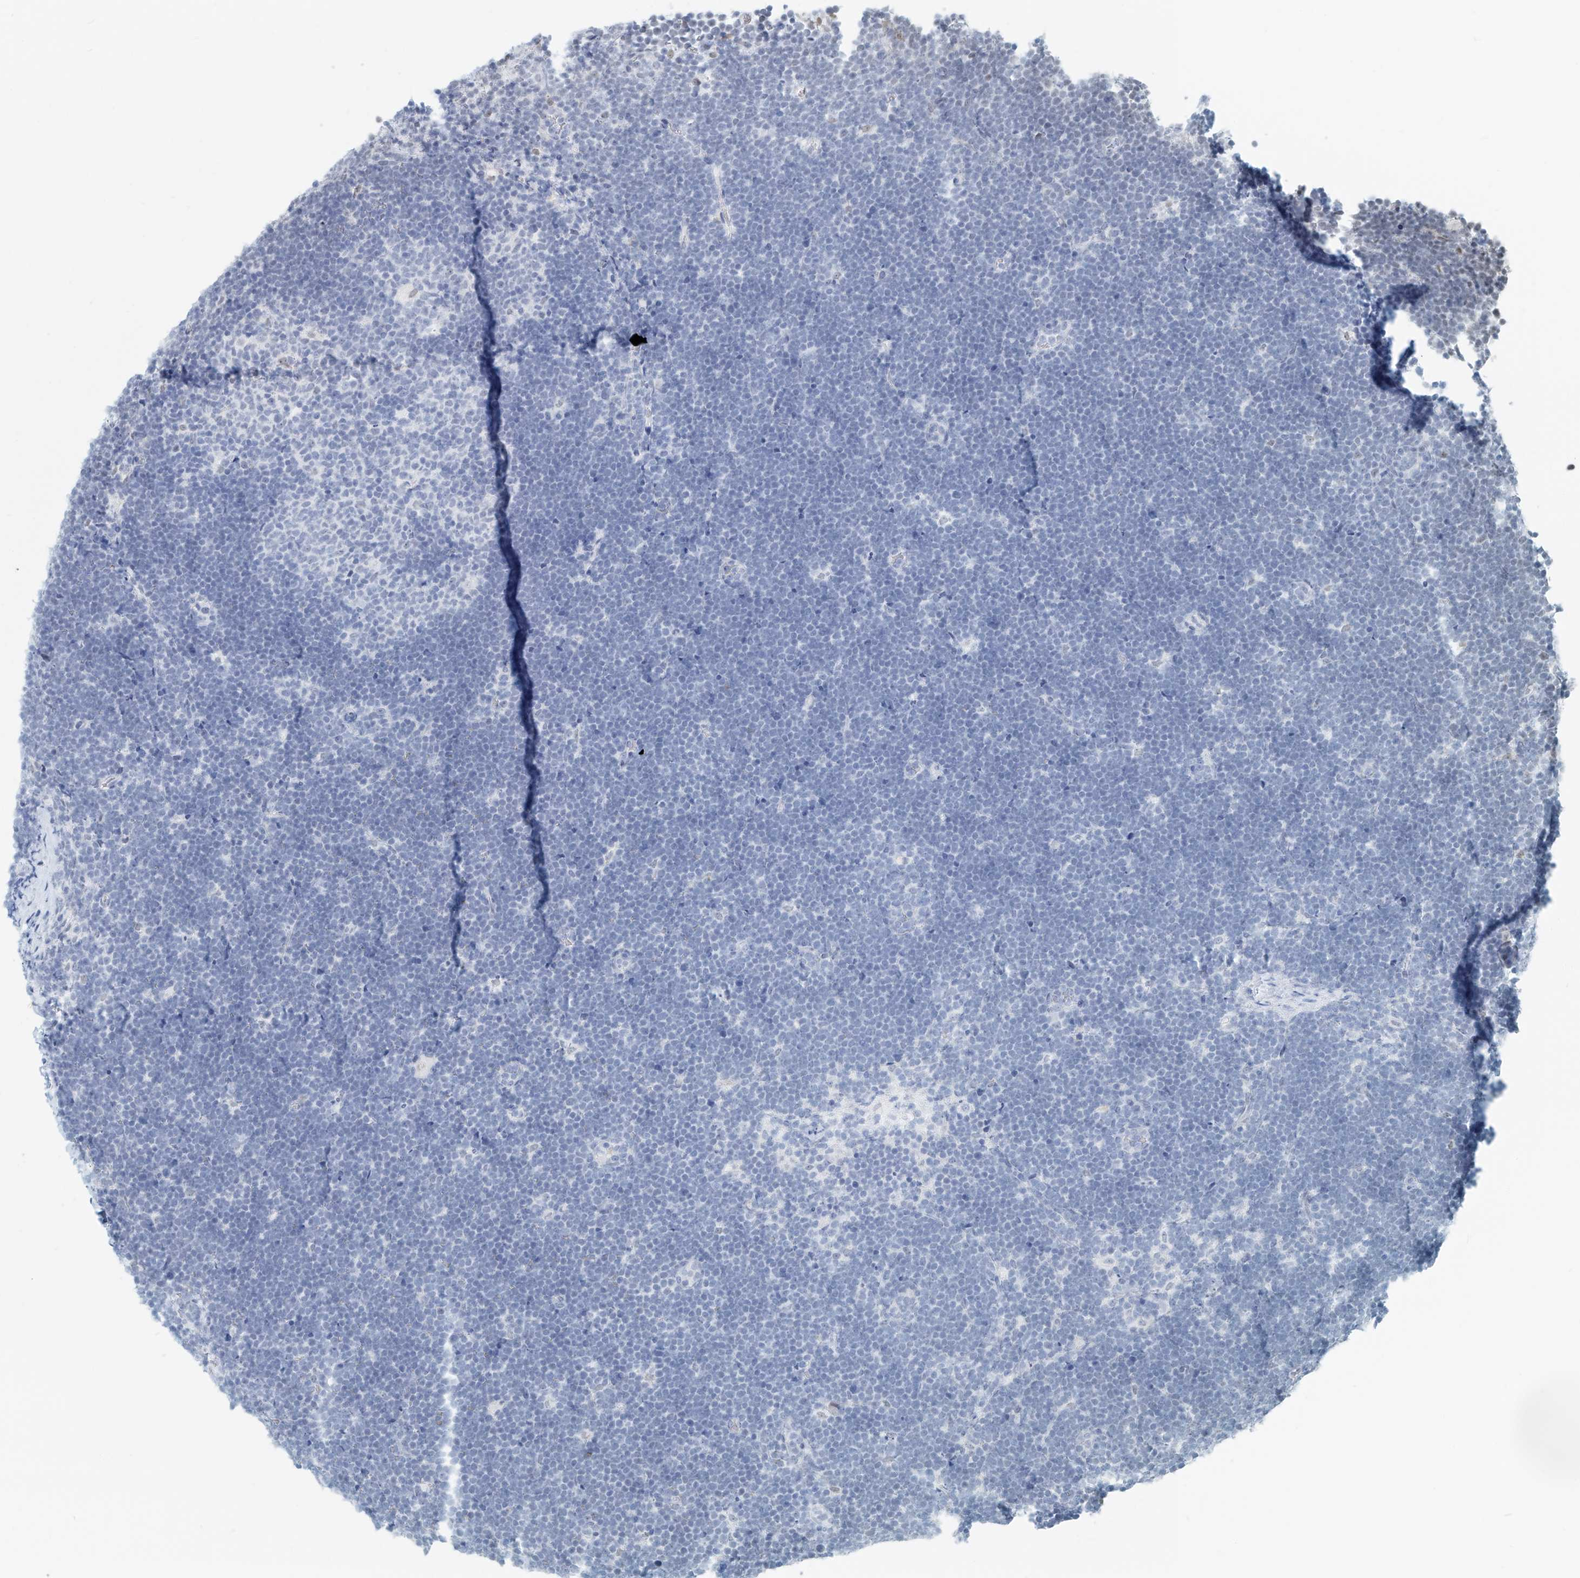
{"staining": {"intensity": "negative", "quantity": "none", "location": "none"}, "tissue": "lymphoma", "cell_type": "Tumor cells", "image_type": "cancer", "snomed": [{"axis": "morphology", "description": "Malignant lymphoma, non-Hodgkin's type, High grade"}, {"axis": "topography", "description": "Lymph node"}], "caption": "Tumor cells show no significant expression in lymphoma. The staining is performed using DAB (3,3'-diaminobenzidine) brown chromogen with nuclei counter-stained in using hematoxylin.", "gene": "SASH1", "patient": {"sex": "male", "age": 13}}